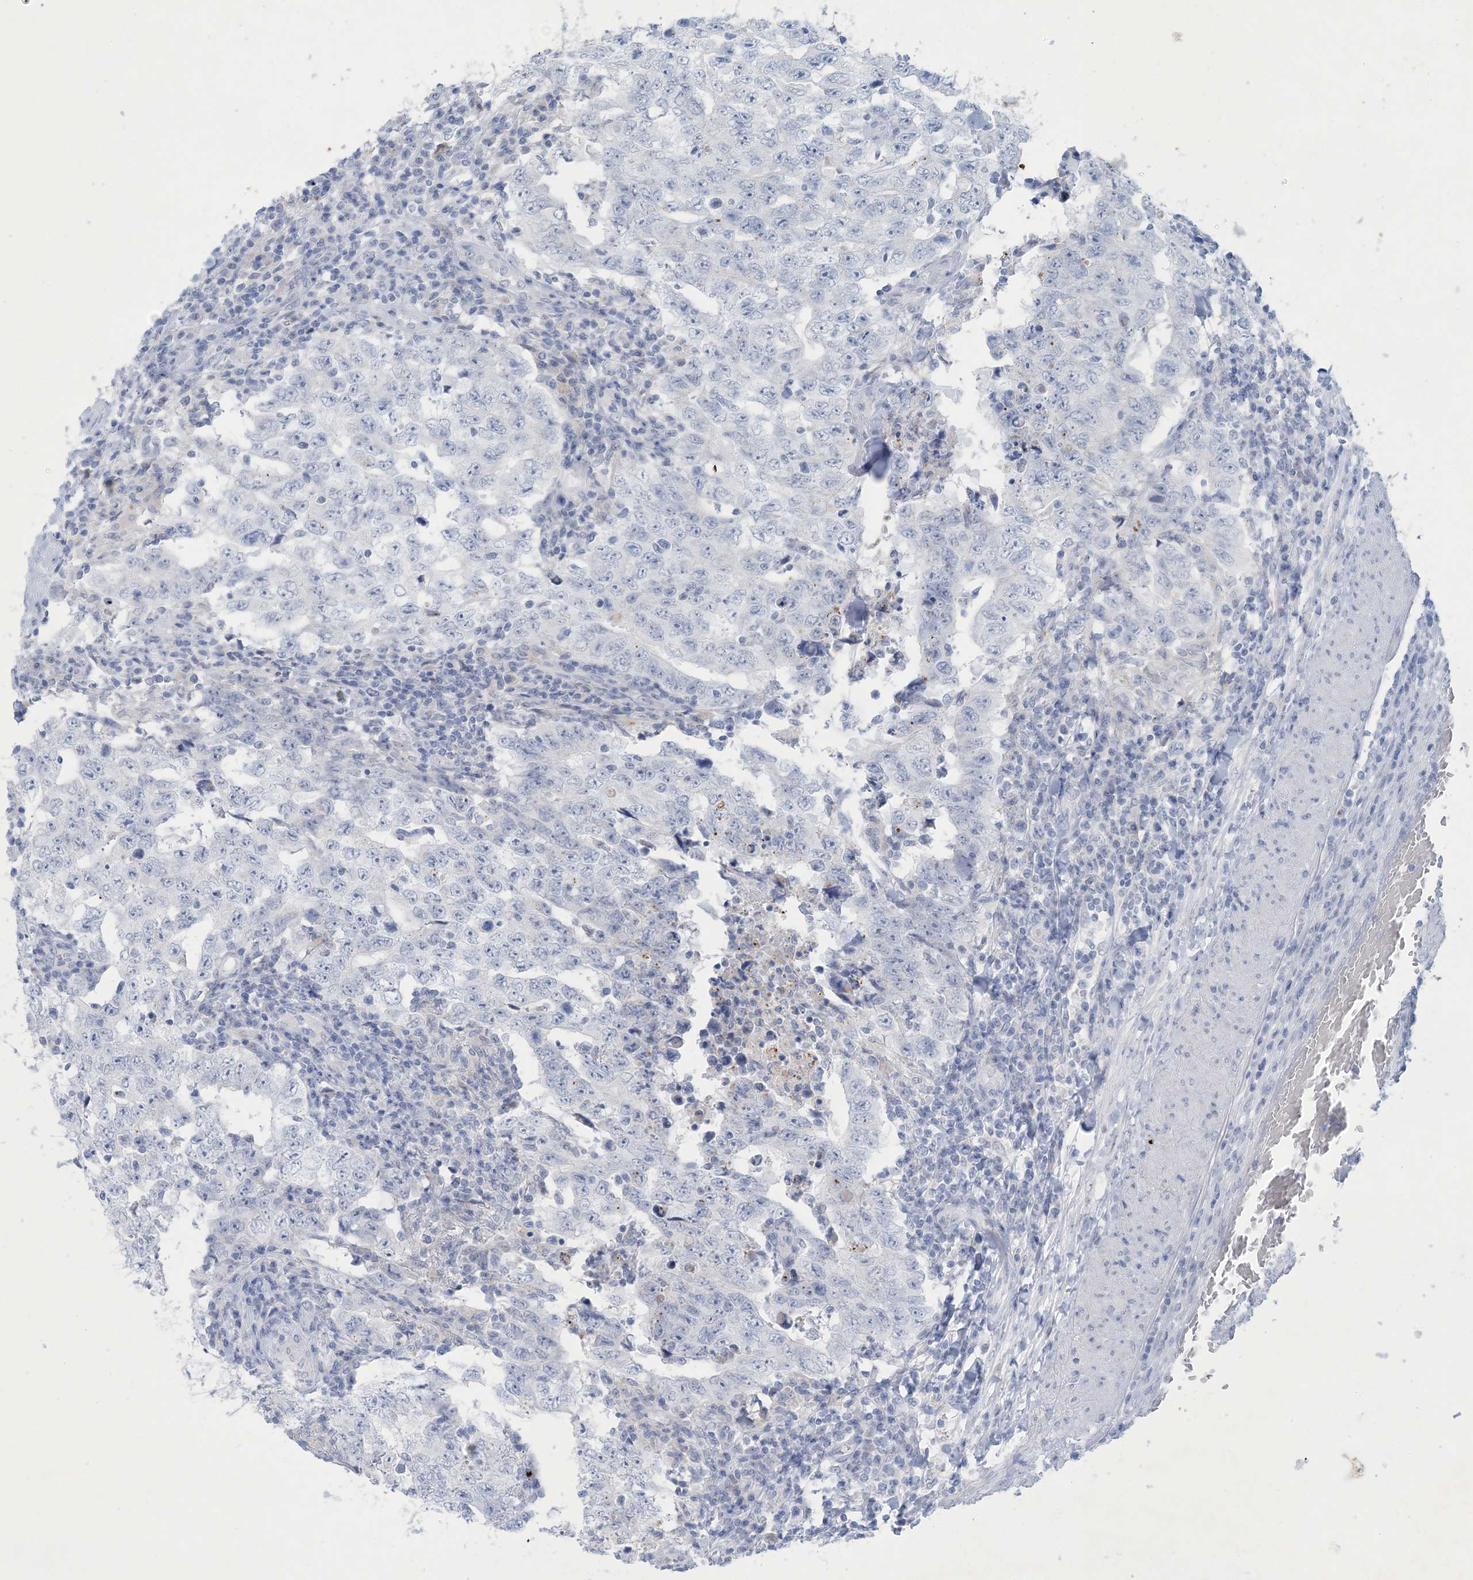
{"staining": {"intensity": "negative", "quantity": "none", "location": "none"}, "tissue": "testis cancer", "cell_type": "Tumor cells", "image_type": "cancer", "snomed": [{"axis": "morphology", "description": "Carcinoma, Embryonal, NOS"}, {"axis": "topography", "description": "Testis"}], "caption": "IHC histopathology image of human testis embryonal carcinoma stained for a protein (brown), which reveals no positivity in tumor cells. (Stains: DAB immunohistochemistry with hematoxylin counter stain, Microscopy: brightfield microscopy at high magnification).", "gene": "GABRG1", "patient": {"sex": "male", "age": 26}}